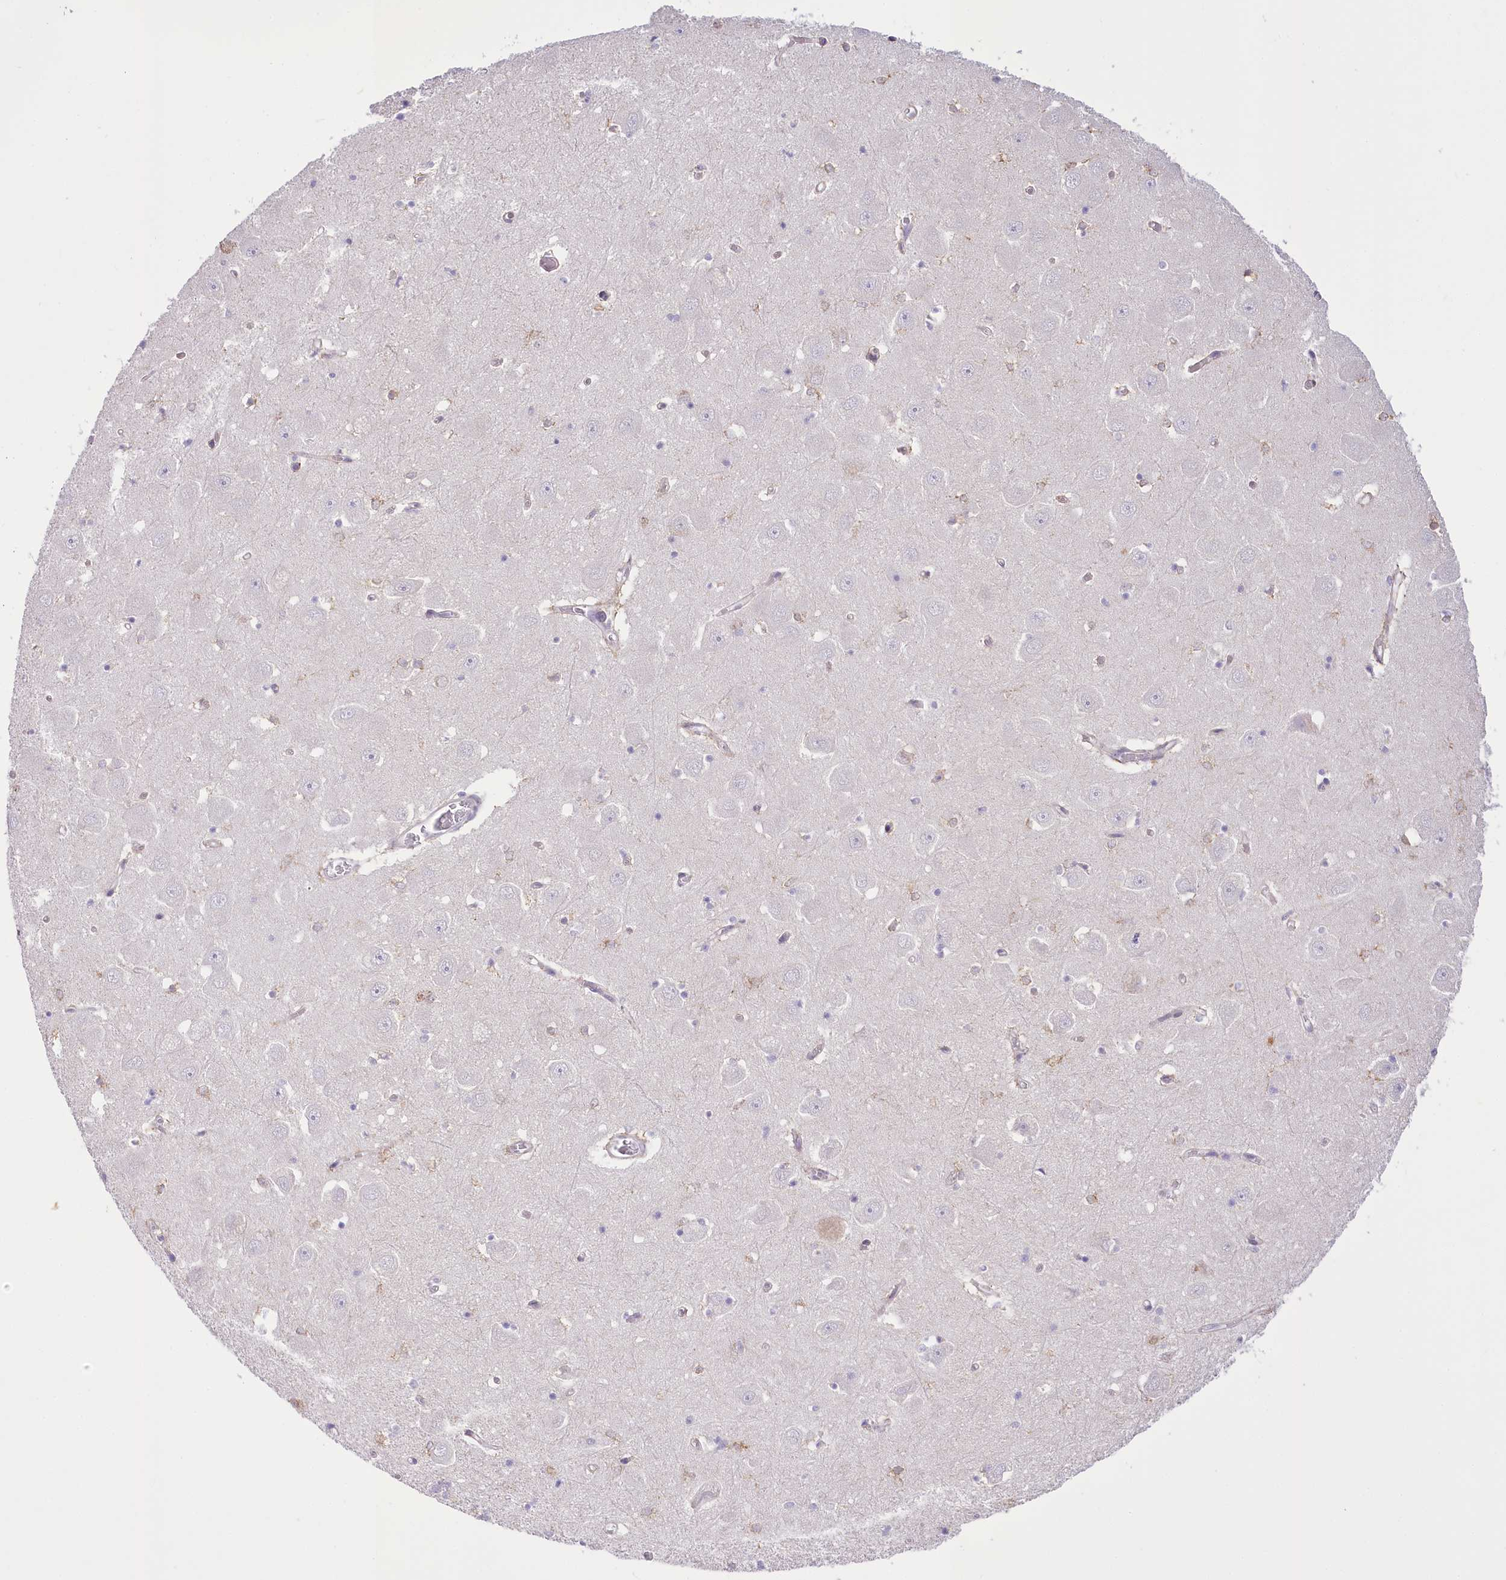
{"staining": {"intensity": "weak", "quantity": "<25%", "location": "cytoplasmic/membranous"}, "tissue": "hippocampus", "cell_type": "Glial cells", "image_type": "normal", "snomed": [{"axis": "morphology", "description": "Normal tissue, NOS"}, {"axis": "topography", "description": "Hippocampus"}], "caption": "This is an IHC photomicrograph of benign human hippocampus. There is no staining in glial cells.", "gene": "NCKAP5", "patient": {"sex": "male", "age": 70}}